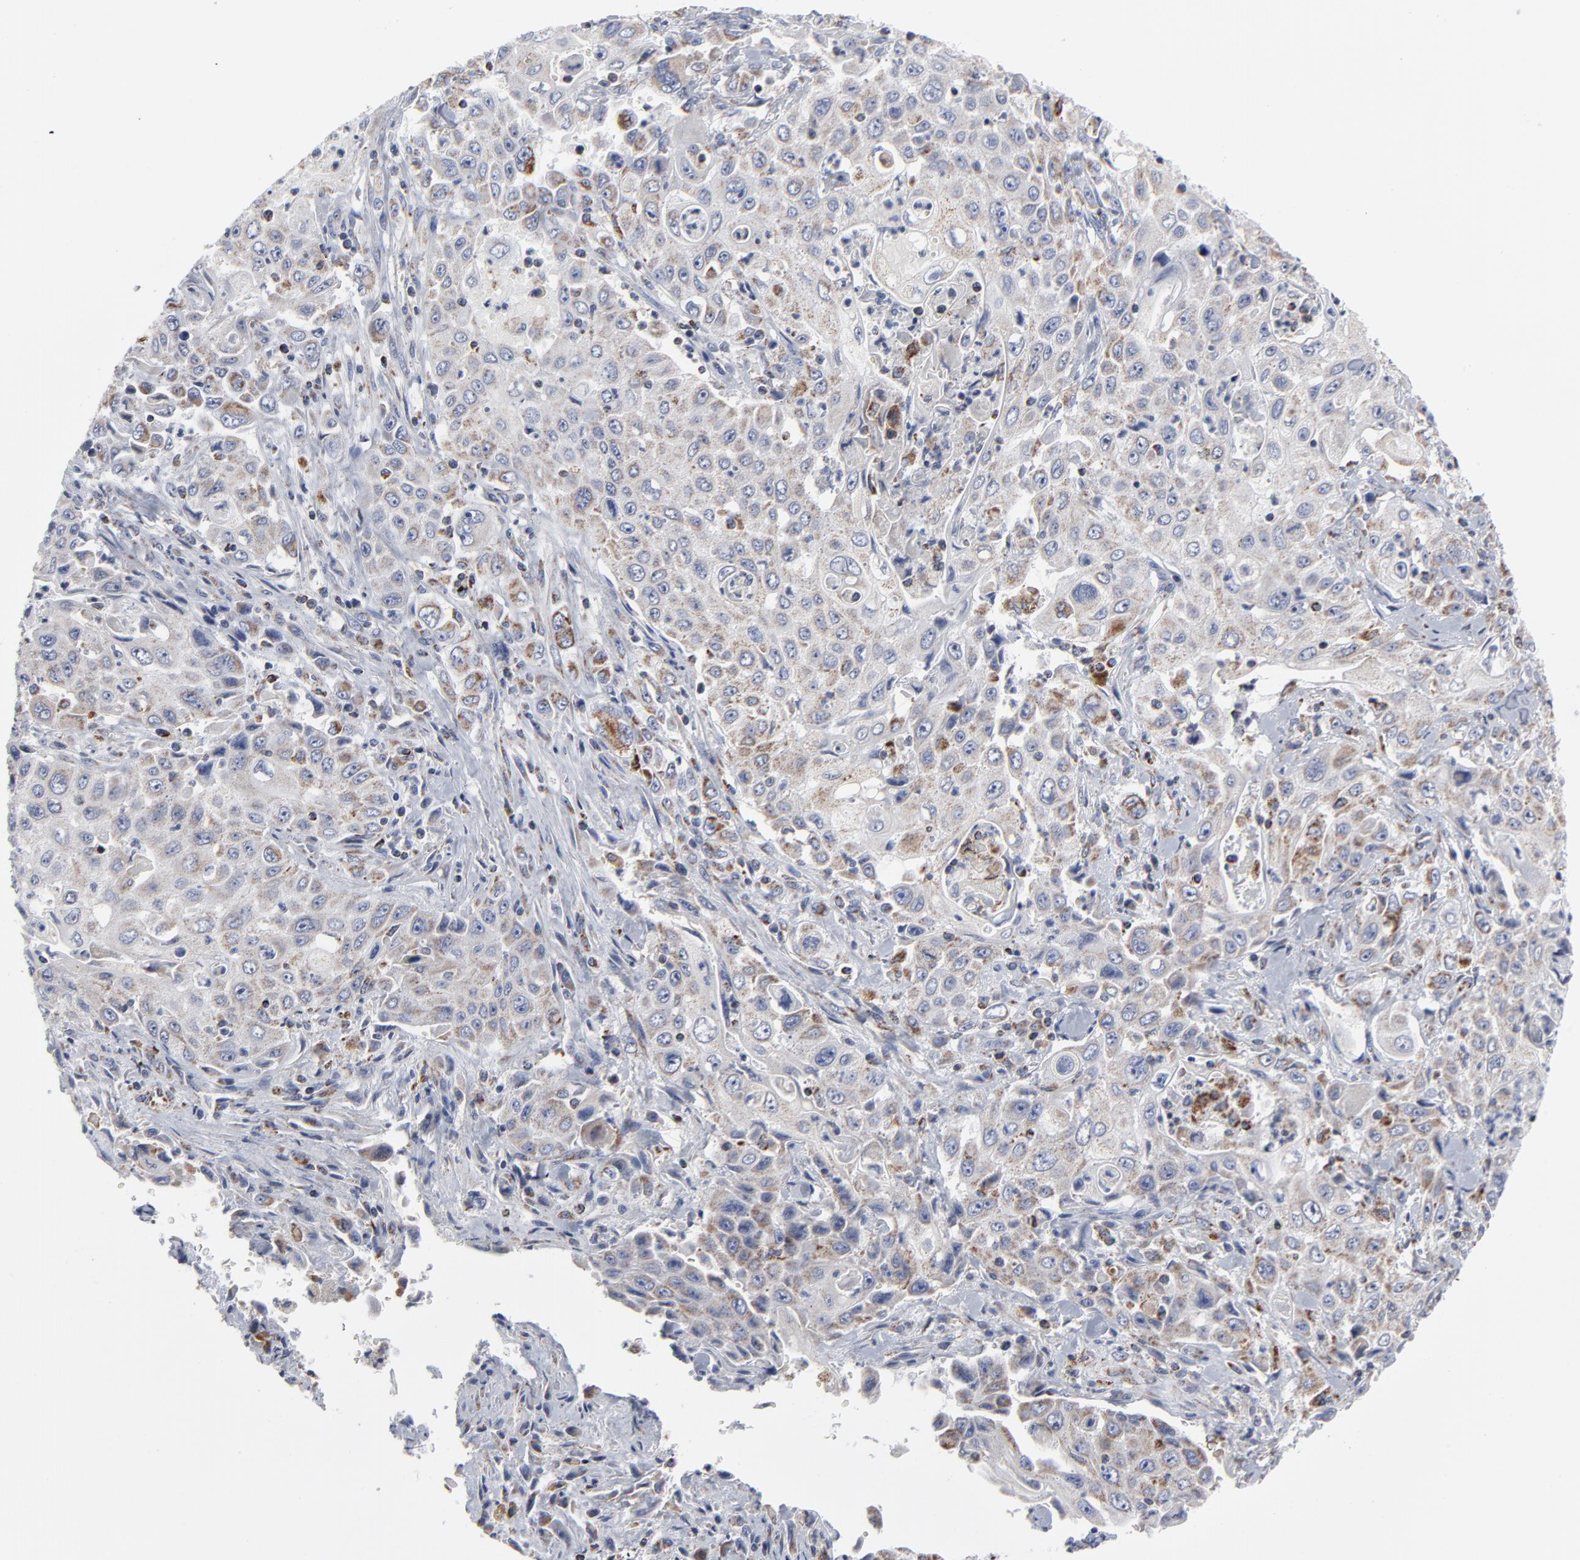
{"staining": {"intensity": "moderate", "quantity": "<25%", "location": "cytoplasmic/membranous"}, "tissue": "pancreatic cancer", "cell_type": "Tumor cells", "image_type": "cancer", "snomed": [{"axis": "morphology", "description": "Adenocarcinoma, NOS"}, {"axis": "topography", "description": "Pancreas"}], "caption": "This image reveals immunohistochemistry staining of adenocarcinoma (pancreatic), with low moderate cytoplasmic/membranous expression in about <25% of tumor cells.", "gene": "TXNRD2", "patient": {"sex": "male", "age": 70}}